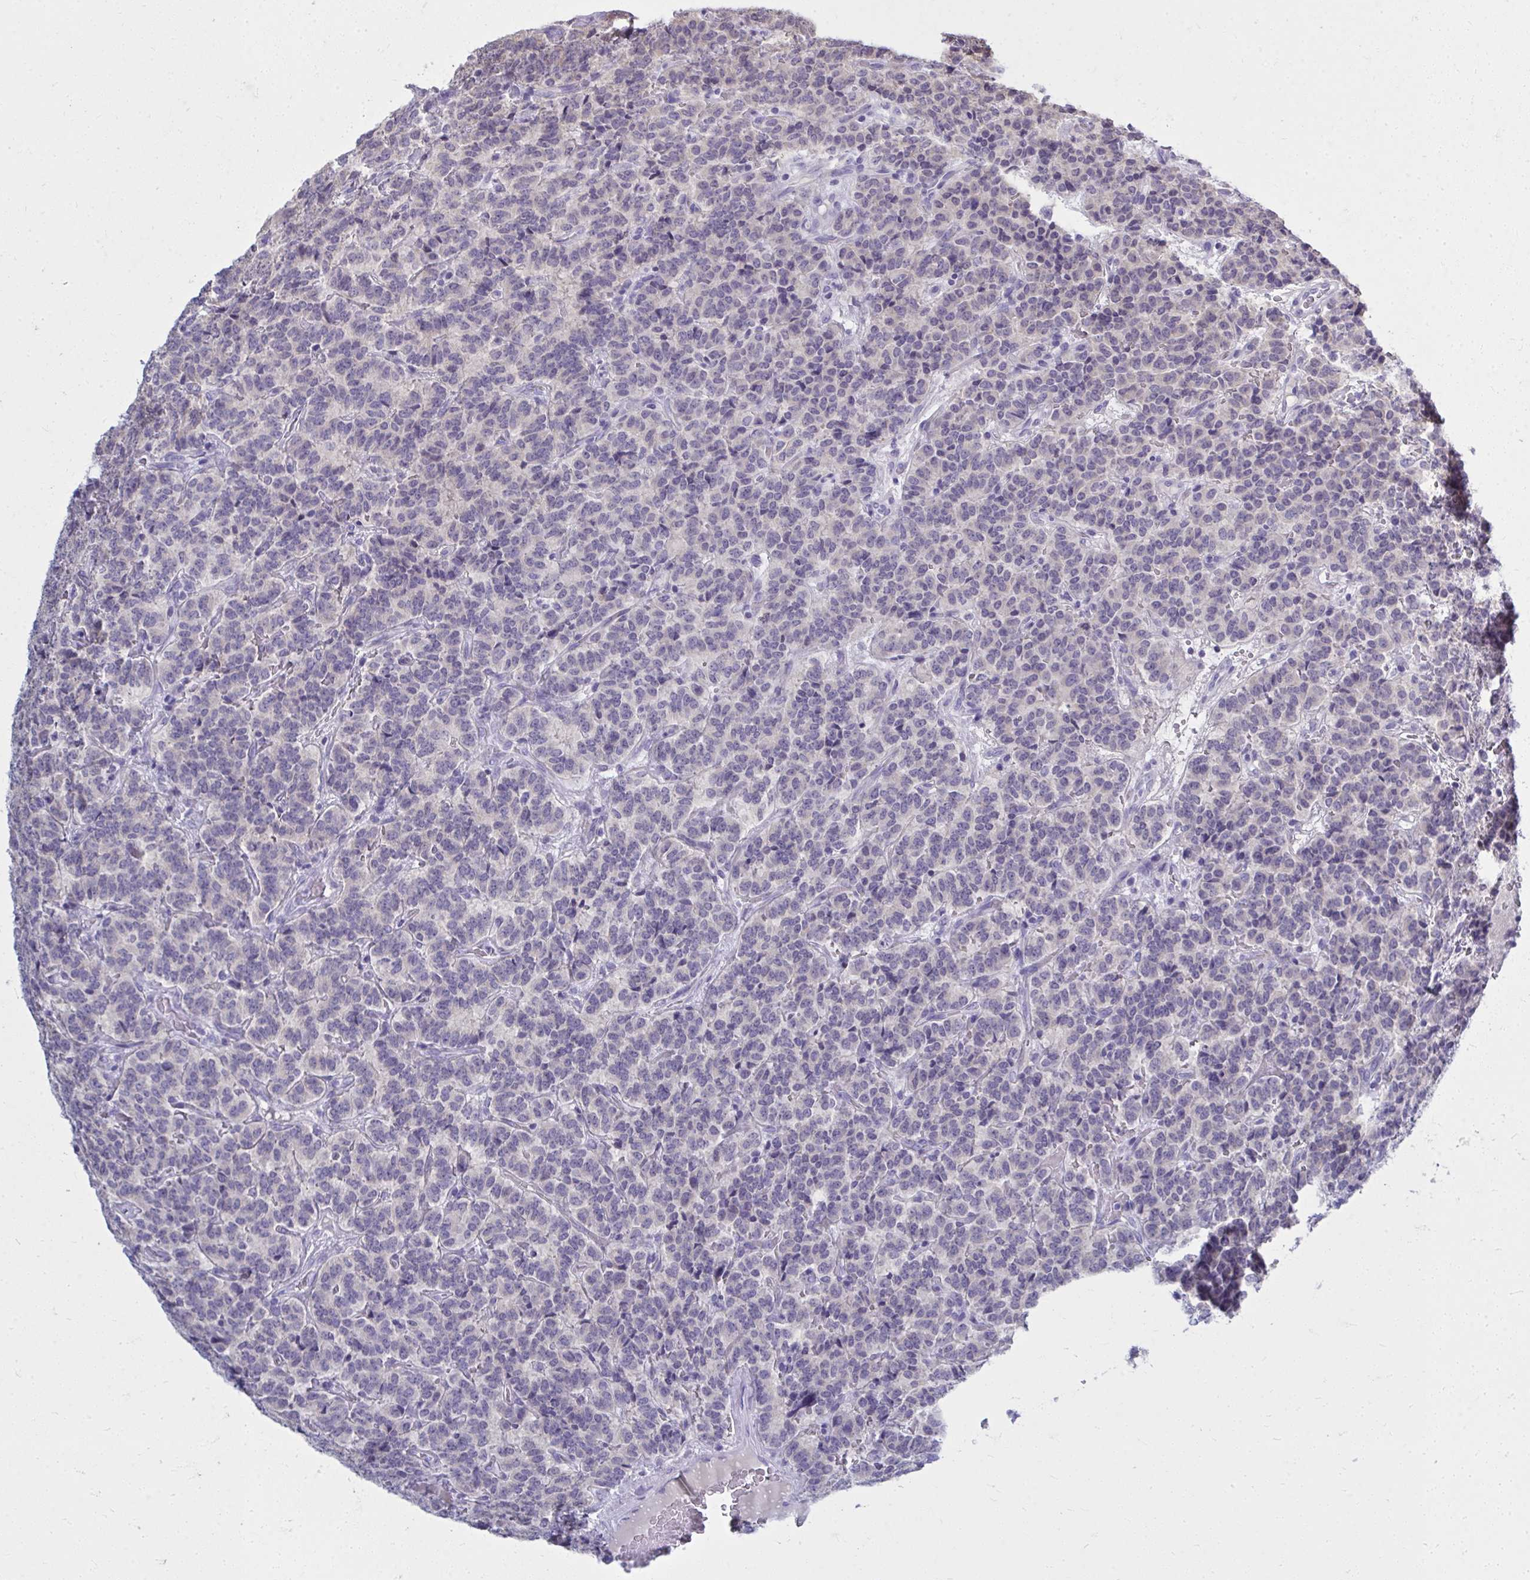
{"staining": {"intensity": "negative", "quantity": "none", "location": "none"}, "tissue": "carcinoid", "cell_type": "Tumor cells", "image_type": "cancer", "snomed": [{"axis": "morphology", "description": "Carcinoid, malignant, NOS"}, {"axis": "topography", "description": "Pancreas"}], "caption": "This is an immunohistochemistry photomicrograph of carcinoid. There is no positivity in tumor cells.", "gene": "QDPR", "patient": {"sex": "male", "age": 36}}